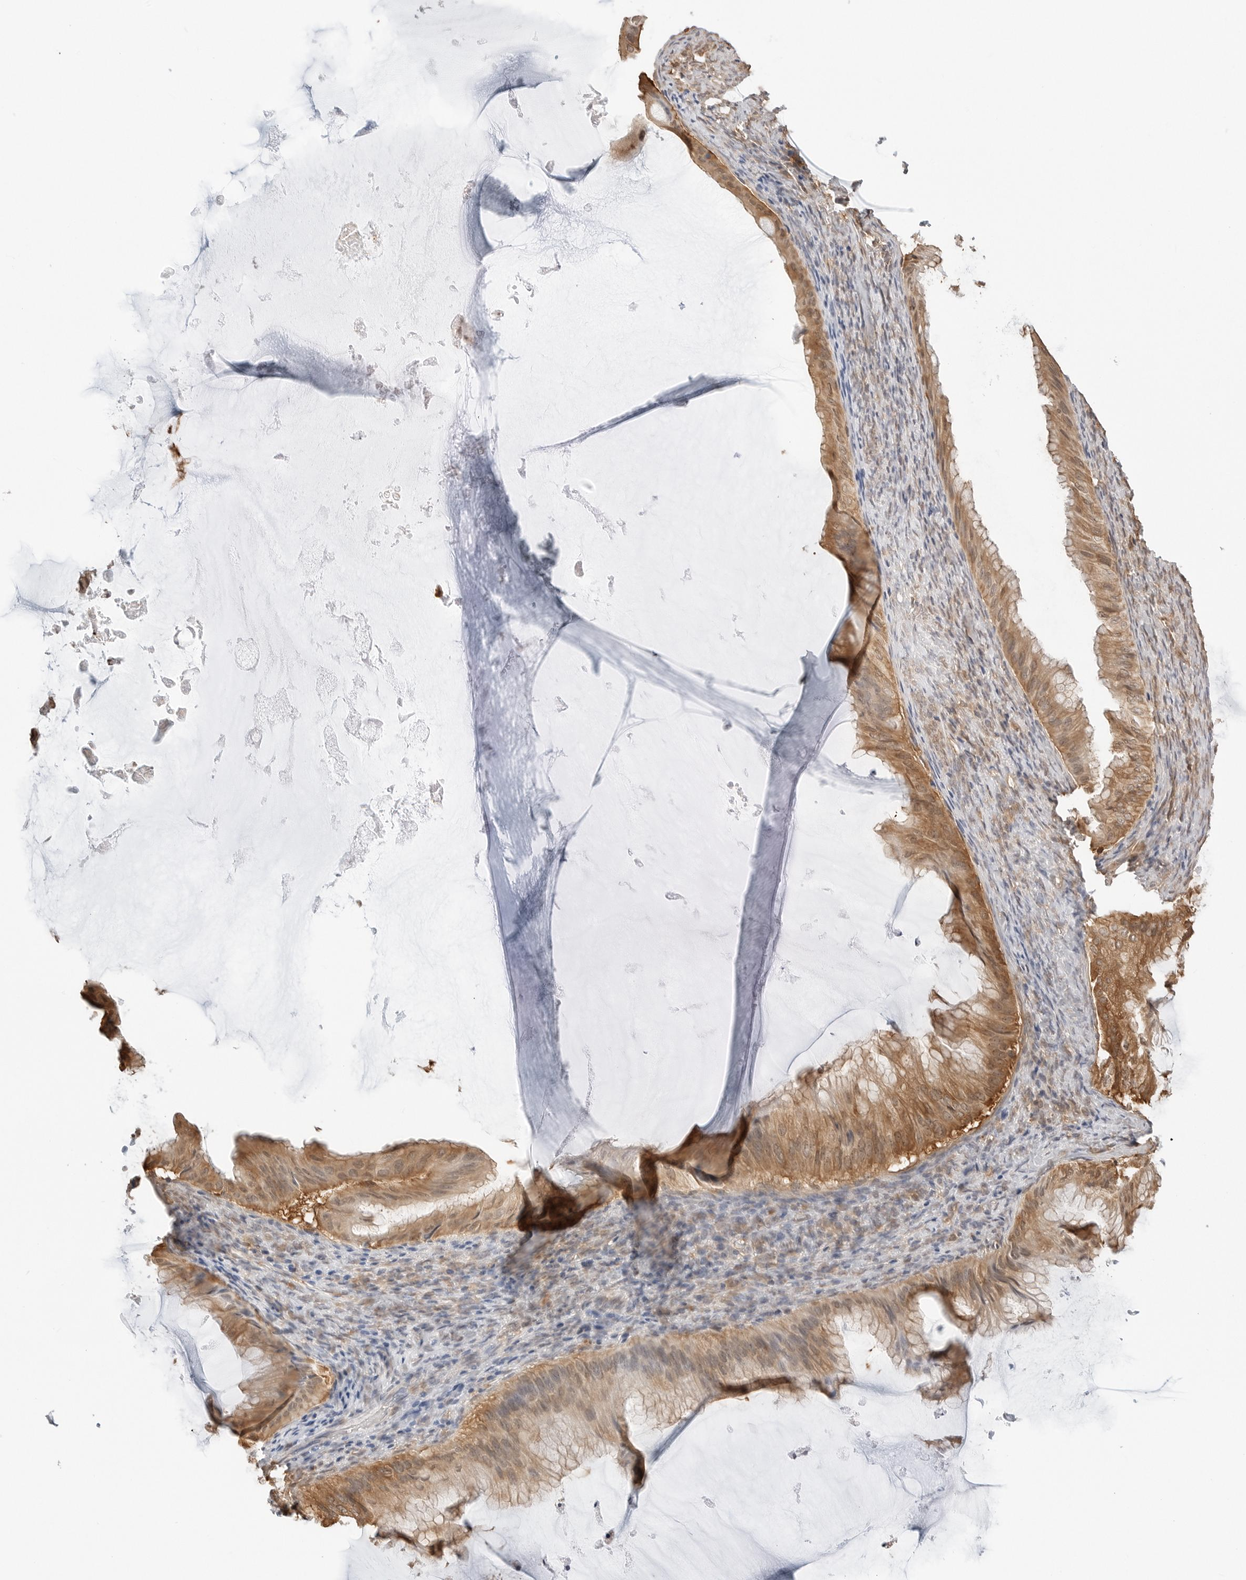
{"staining": {"intensity": "moderate", "quantity": ">75%", "location": "cytoplasmic/membranous,nuclear"}, "tissue": "ovarian cancer", "cell_type": "Tumor cells", "image_type": "cancer", "snomed": [{"axis": "morphology", "description": "Cystadenocarcinoma, mucinous, NOS"}, {"axis": "topography", "description": "Ovary"}], "caption": "Ovarian cancer (mucinous cystadenocarcinoma) stained with immunohistochemistry demonstrates moderate cytoplasmic/membranous and nuclear staining in approximately >75% of tumor cells.", "gene": "NUDC", "patient": {"sex": "female", "age": 61}}